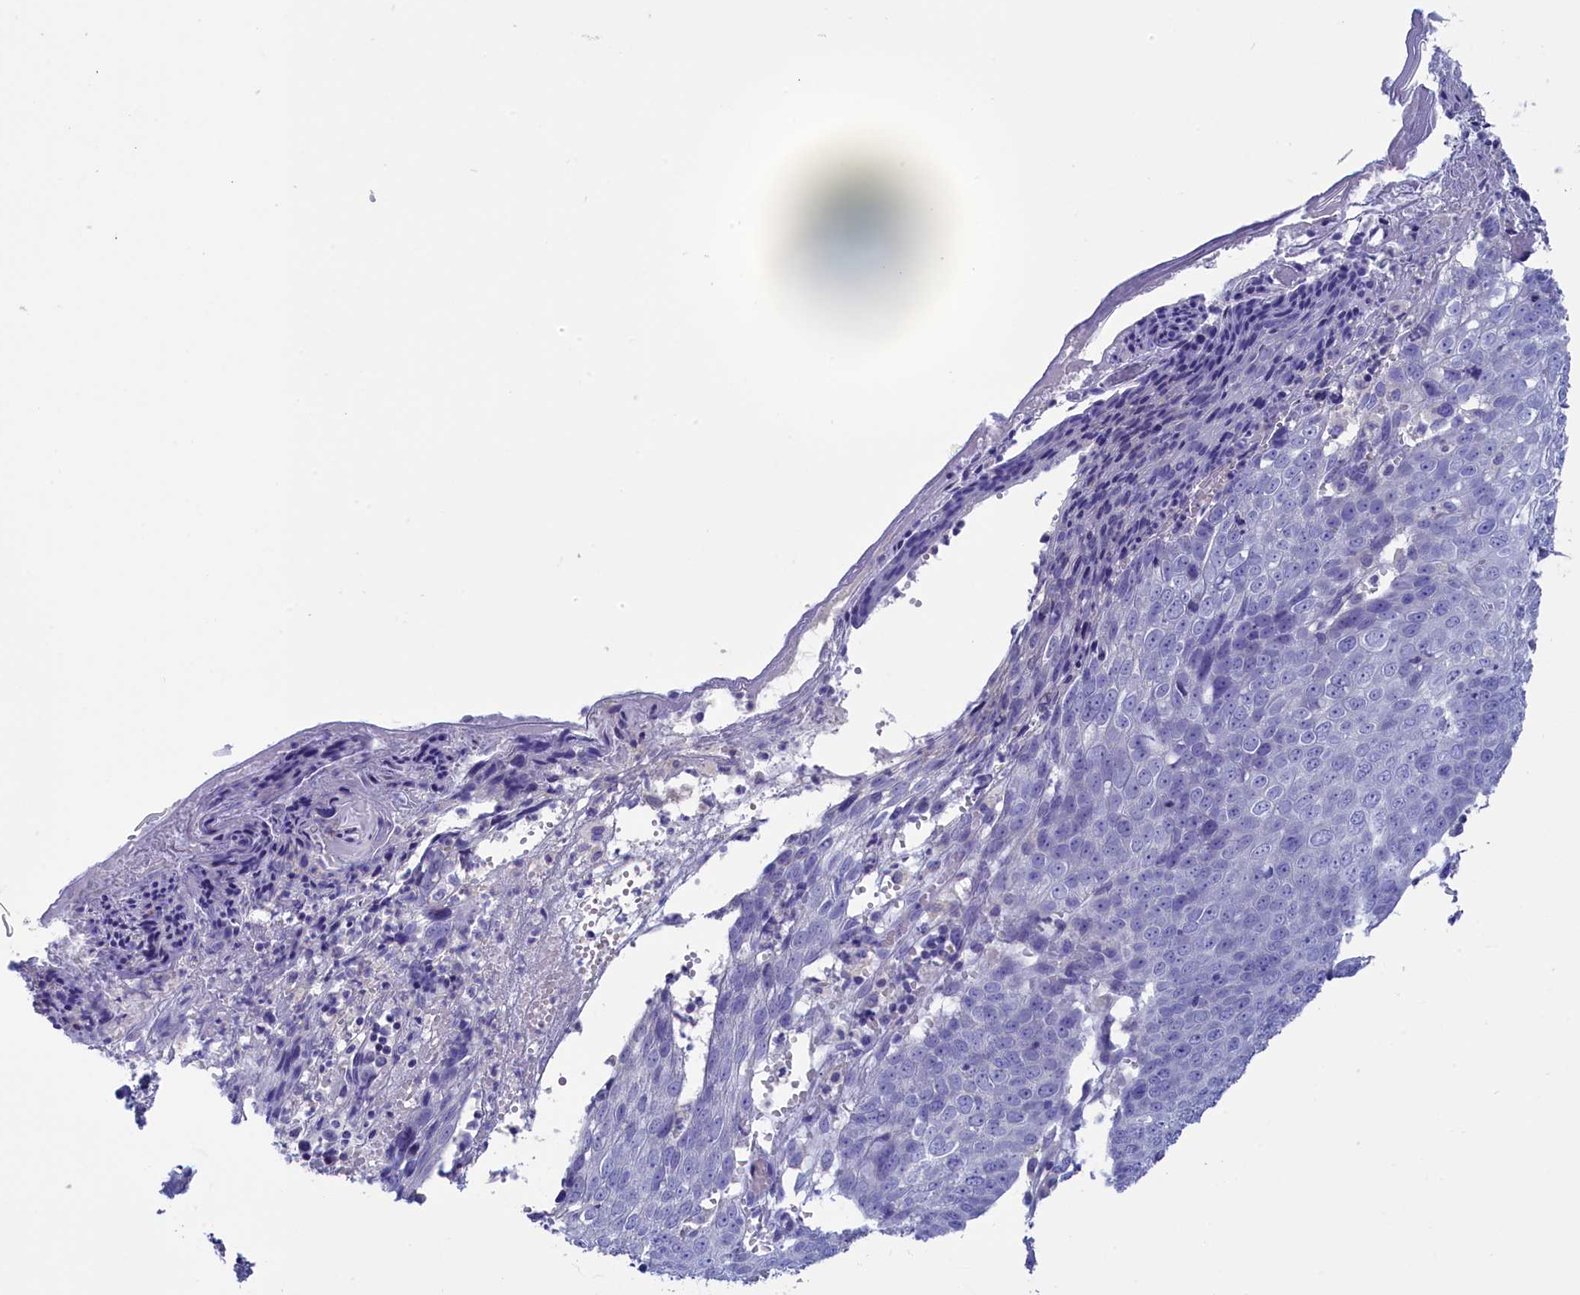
{"staining": {"intensity": "negative", "quantity": "none", "location": "none"}, "tissue": "skin cancer", "cell_type": "Tumor cells", "image_type": "cancer", "snomed": [{"axis": "morphology", "description": "Squamous cell carcinoma, NOS"}, {"axis": "topography", "description": "Skin"}], "caption": "This is a histopathology image of IHC staining of skin squamous cell carcinoma, which shows no positivity in tumor cells.", "gene": "VPS35L", "patient": {"sex": "male", "age": 71}}